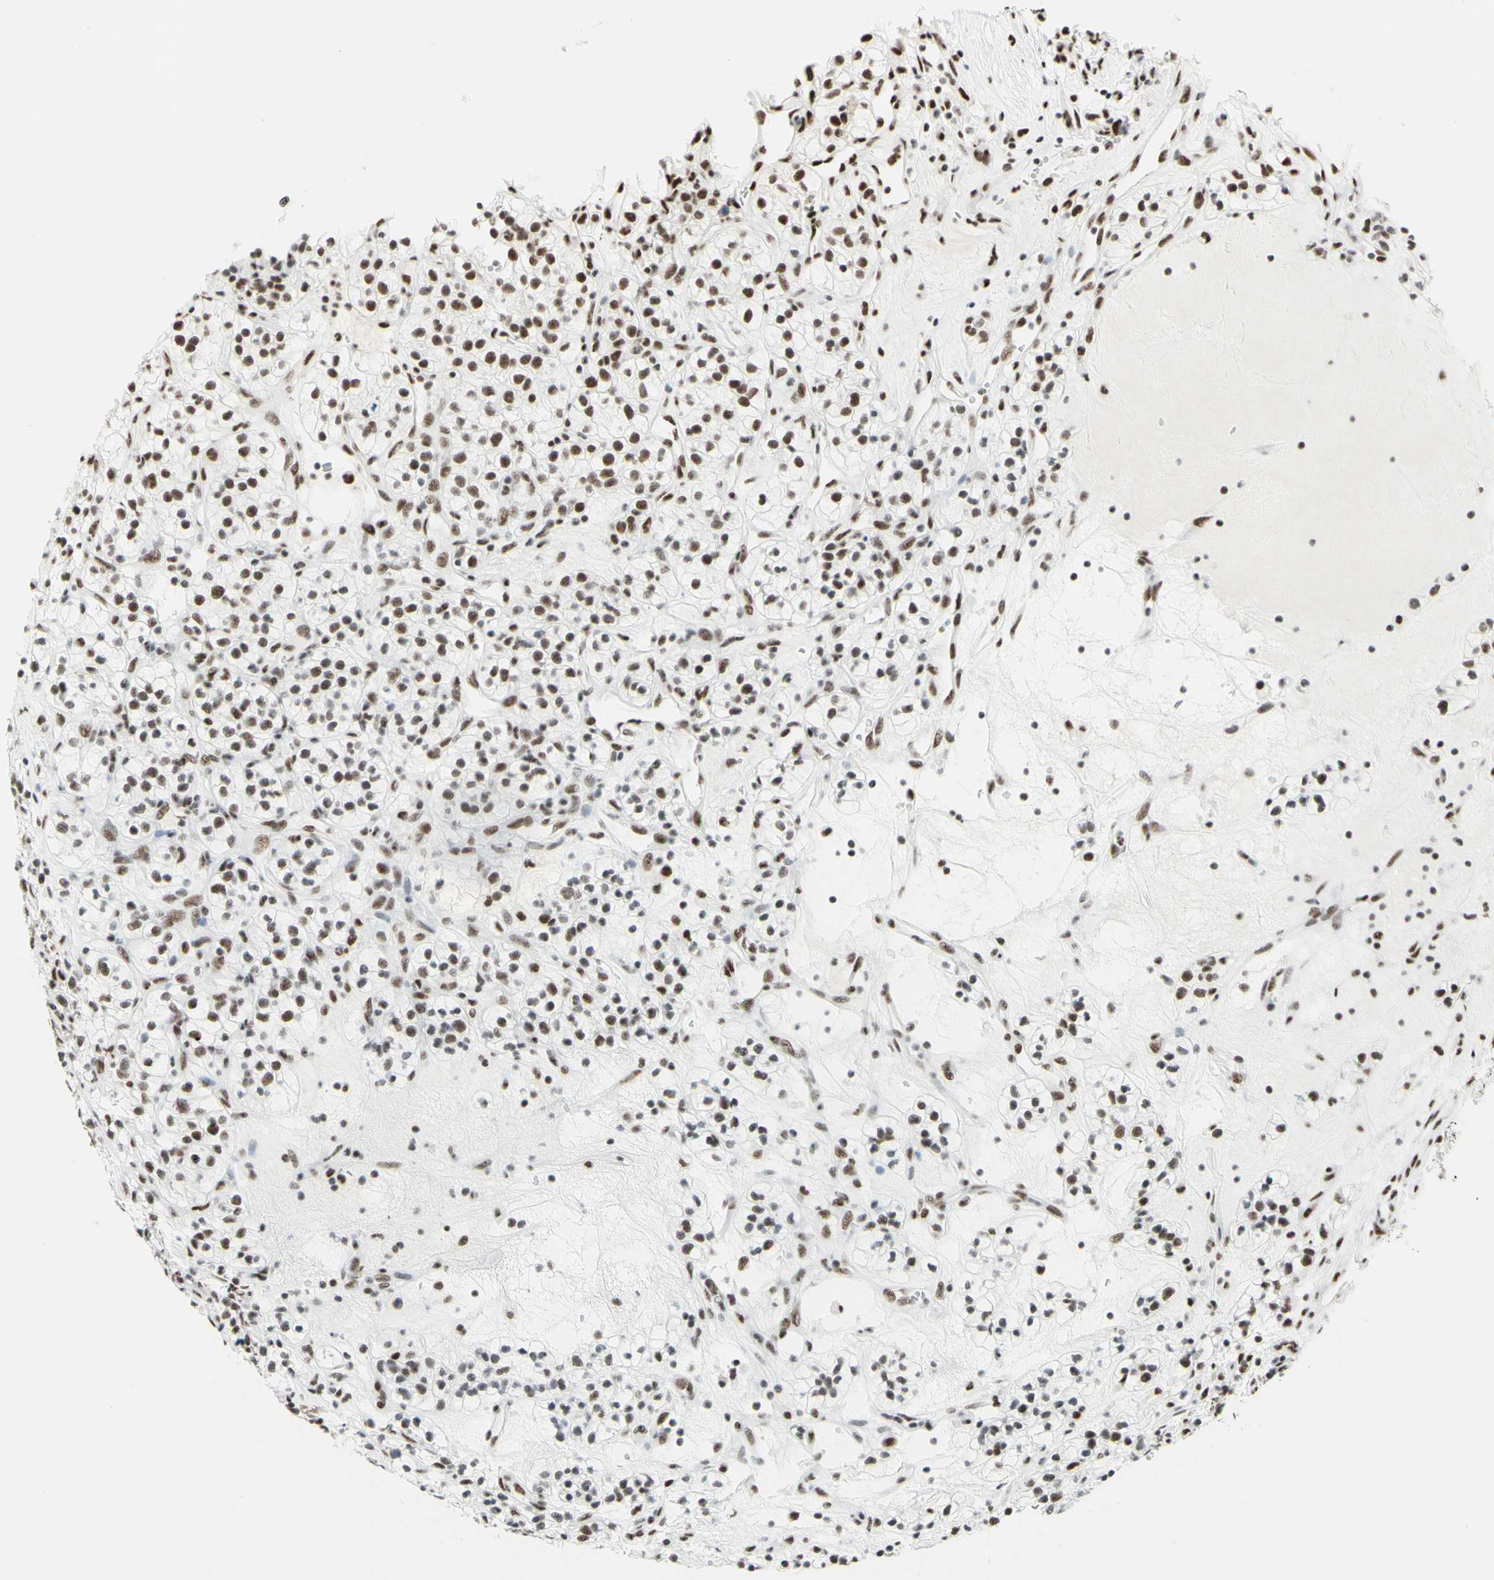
{"staining": {"intensity": "moderate", "quantity": ">75%", "location": "nuclear"}, "tissue": "renal cancer", "cell_type": "Tumor cells", "image_type": "cancer", "snomed": [{"axis": "morphology", "description": "Adenocarcinoma, NOS"}, {"axis": "topography", "description": "Kidney"}], "caption": "Protein expression by immunohistochemistry demonstrates moderate nuclear positivity in about >75% of tumor cells in renal adenocarcinoma.", "gene": "WTAP", "patient": {"sex": "female", "age": 57}}